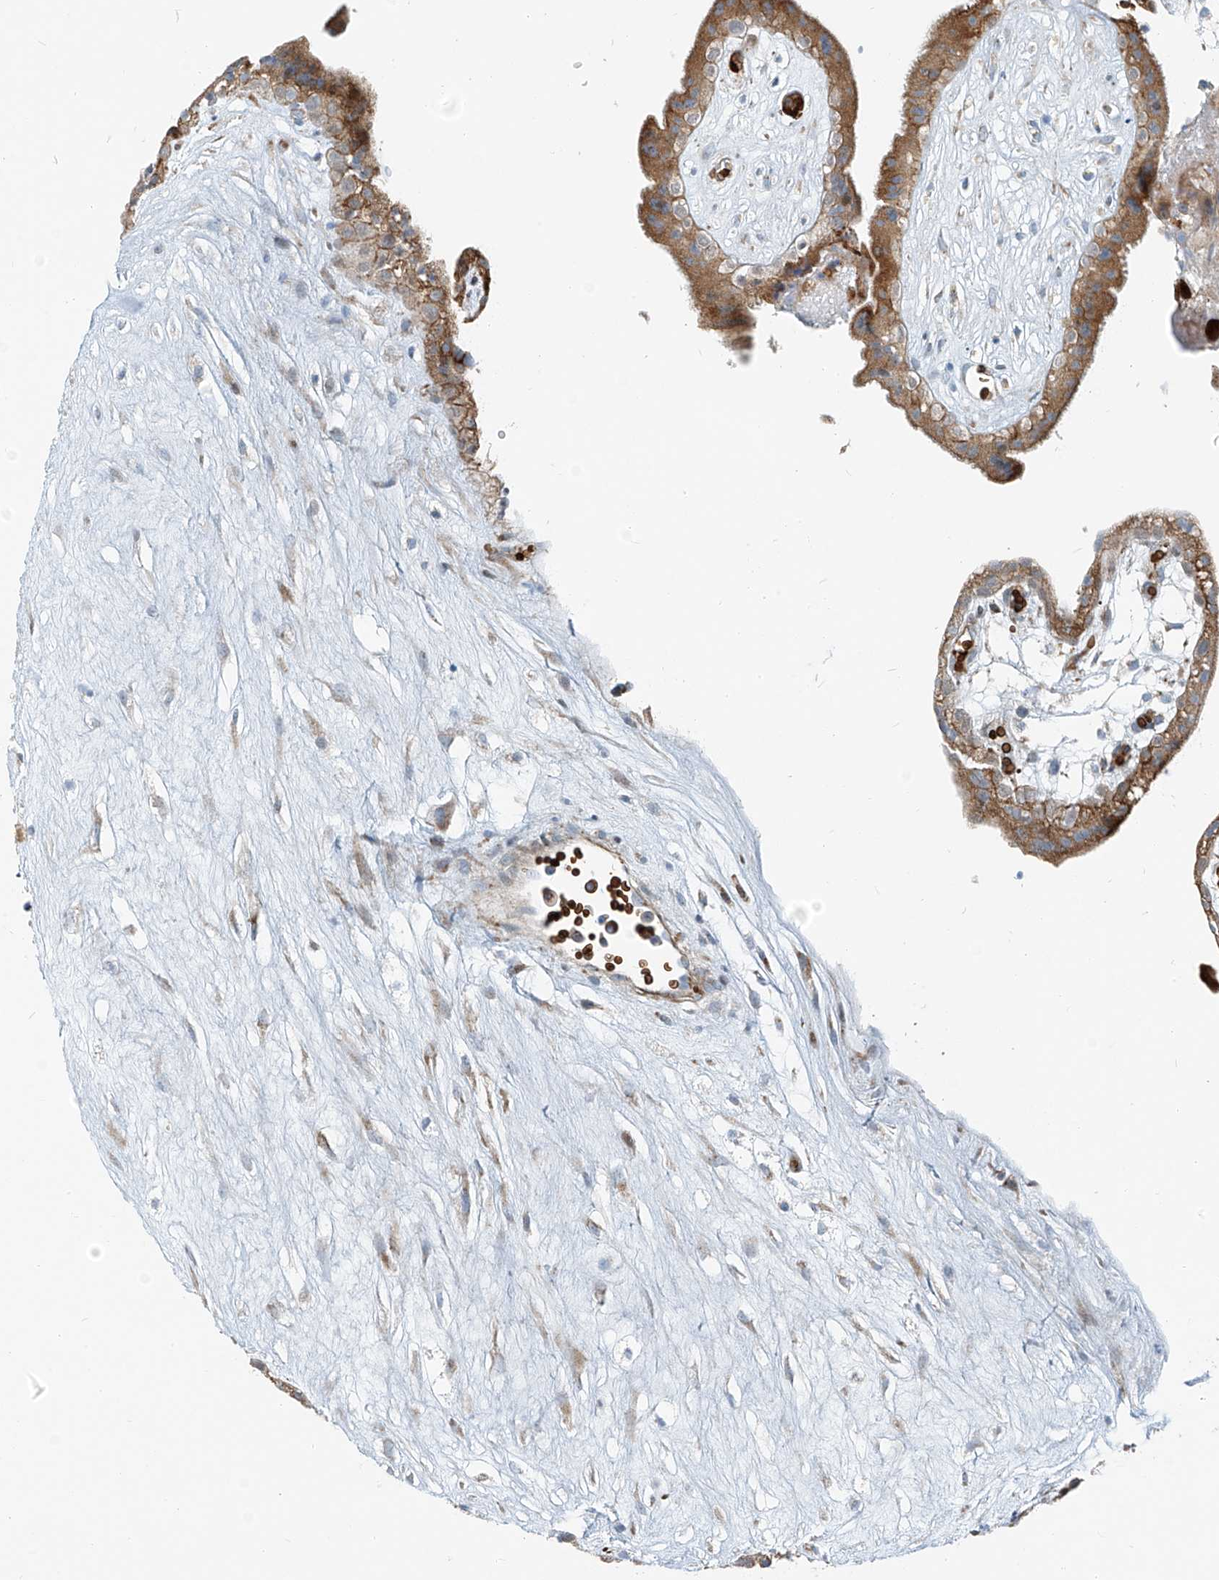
{"staining": {"intensity": "strong", "quantity": ">75%", "location": "cytoplasmic/membranous"}, "tissue": "placenta", "cell_type": "Trophoblastic cells", "image_type": "normal", "snomed": [{"axis": "morphology", "description": "Normal tissue, NOS"}, {"axis": "topography", "description": "Placenta"}], "caption": "DAB (3,3'-diaminobenzidine) immunohistochemical staining of normal placenta demonstrates strong cytoplasmic/membranous protein positivity in approximately >75% of trophoblastic cells.", "gene": "HIC2", "patient": {"sex": "female", "age": 18}}